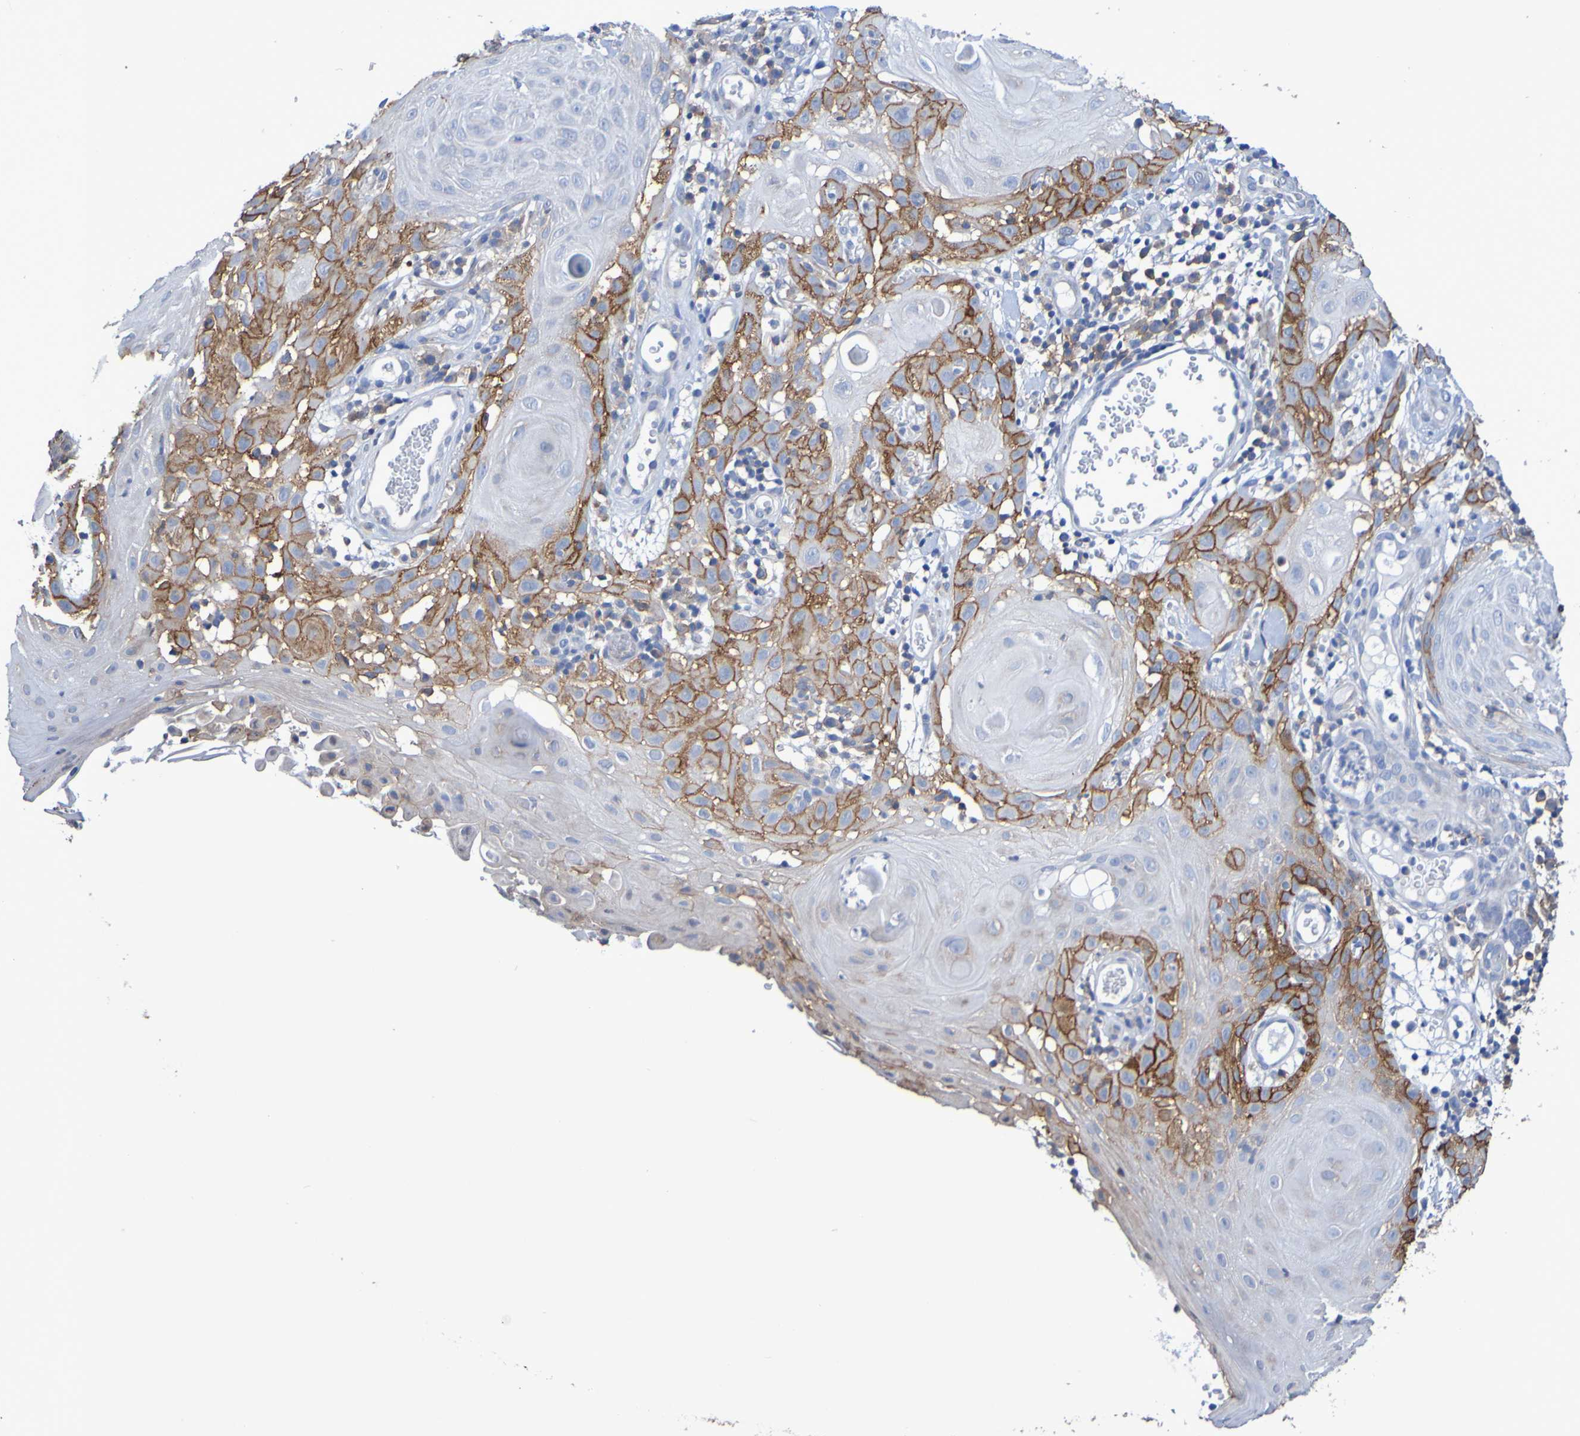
{"staining": {"intensity": "moderate", "quantity": "25%-75%", "location": "cytoplasmic/membranous"}, "tissue": "skin cancer", "cell_type": "Tumor cells", "image_type": "cancer", "snomed": [{"axis": "morphology", "description": "Squamous cell carcinoma, NOS"}, {"axis": "topography", "description": "Skin"}], "caption": "Squamous cell carcinoma (skin) was stained to show a protein in brown. There is medium levels of moderate cytoplasmic/membranous staining in about 25%-75% of tumor cells.", "gene": "SLC3A2", "patient": {"sex": "male", "age": 24}}